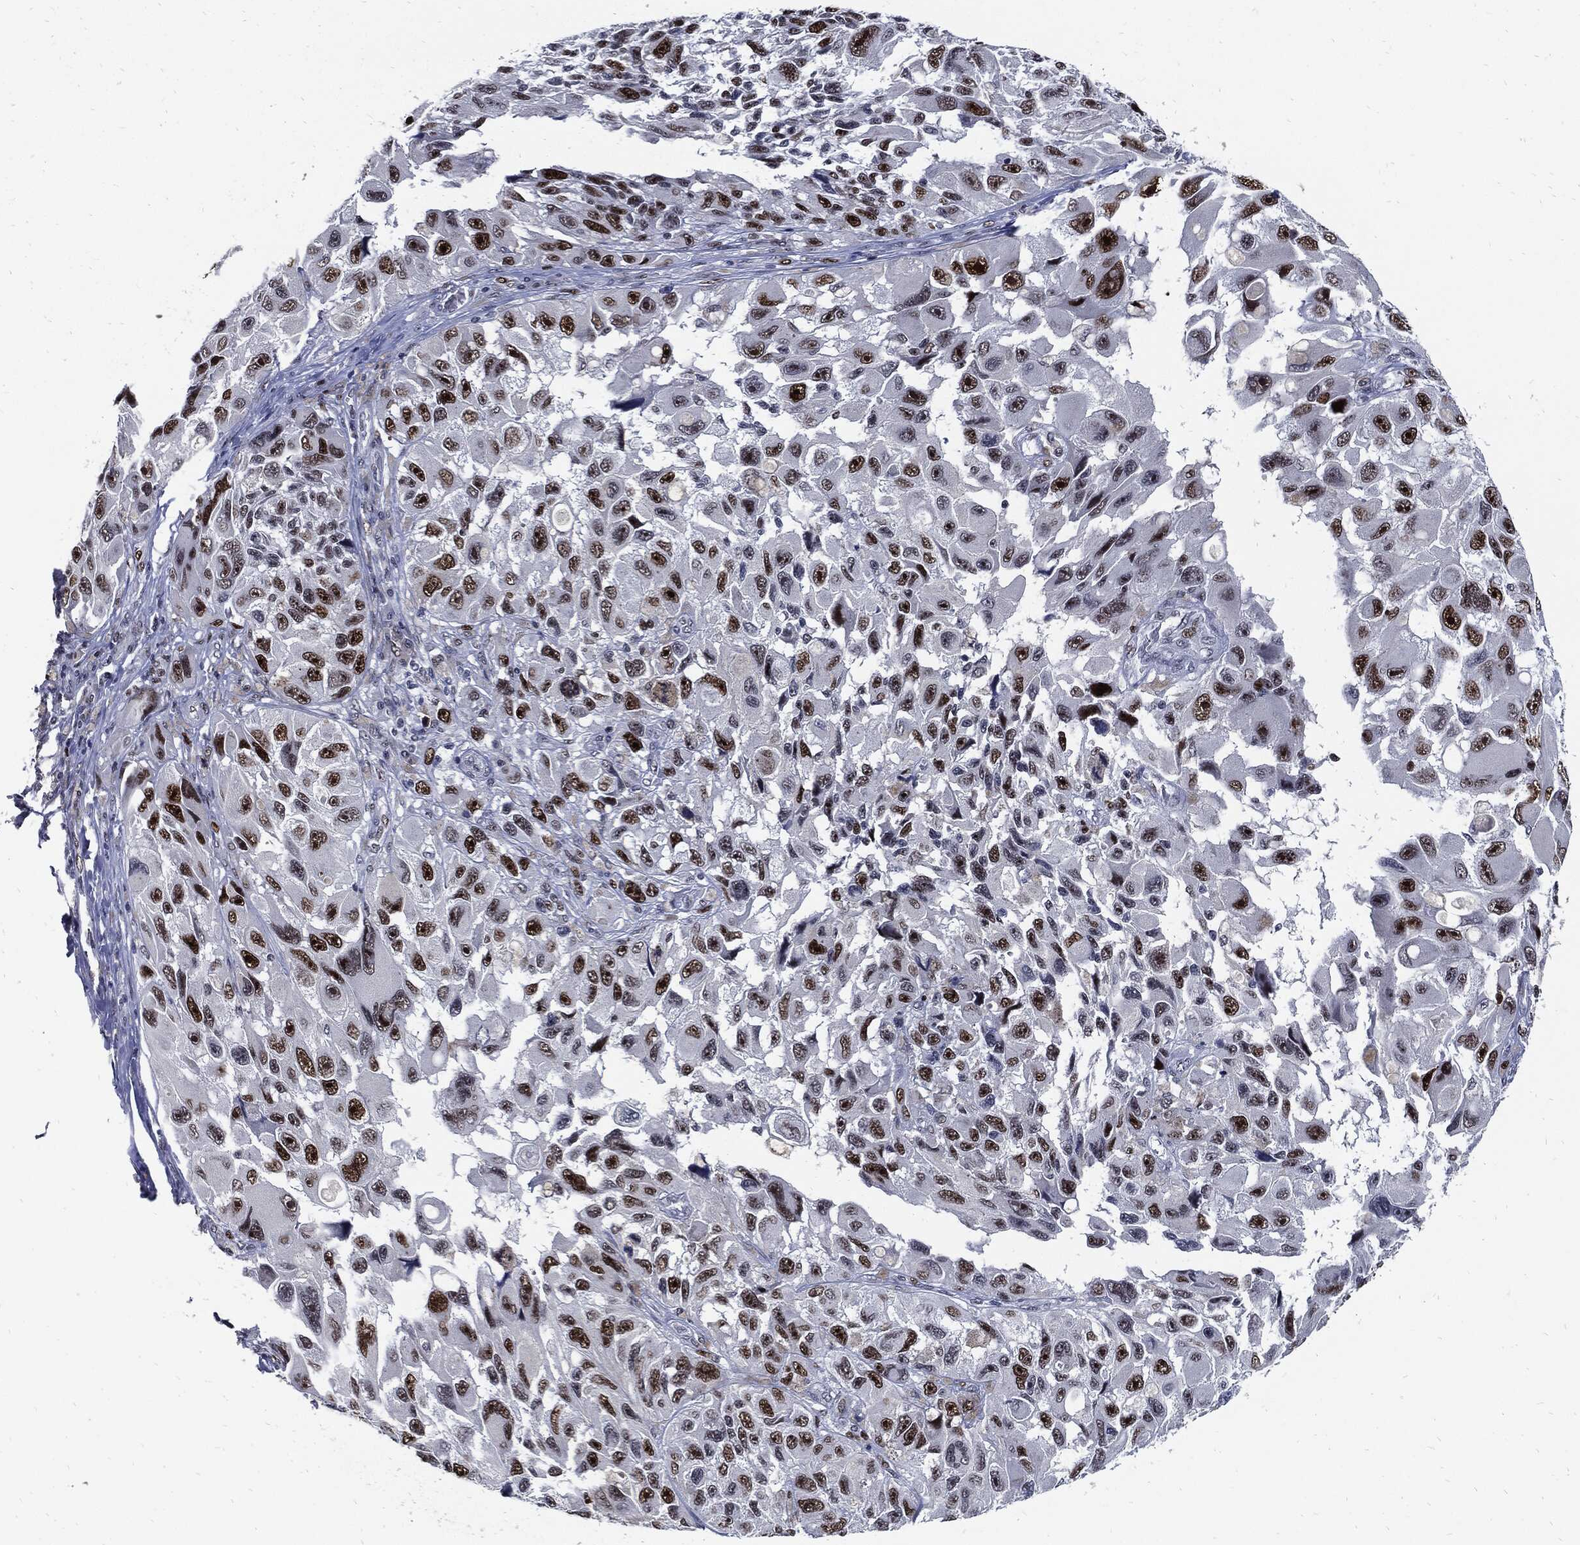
{"staining": {"intensity": "strong", "quantity": ">75%", "location": "nuclear"}, "tissue": "melanoma", "cell_type": "Tumor cells", "image_type": "cancer", "snomed": [{"axis": "morphology", "description": "Malignant melanoma, NOS"}, {"axis": "topography", "description": "Skin"}], "caption": "A micrograph showing strong nuclear expression in approximately >75% of tumor cells in melanoma, as visualized by brown immunohistochemical staining.", "gene": "NBN", "patient": {"sex": "female", "age": 73}}